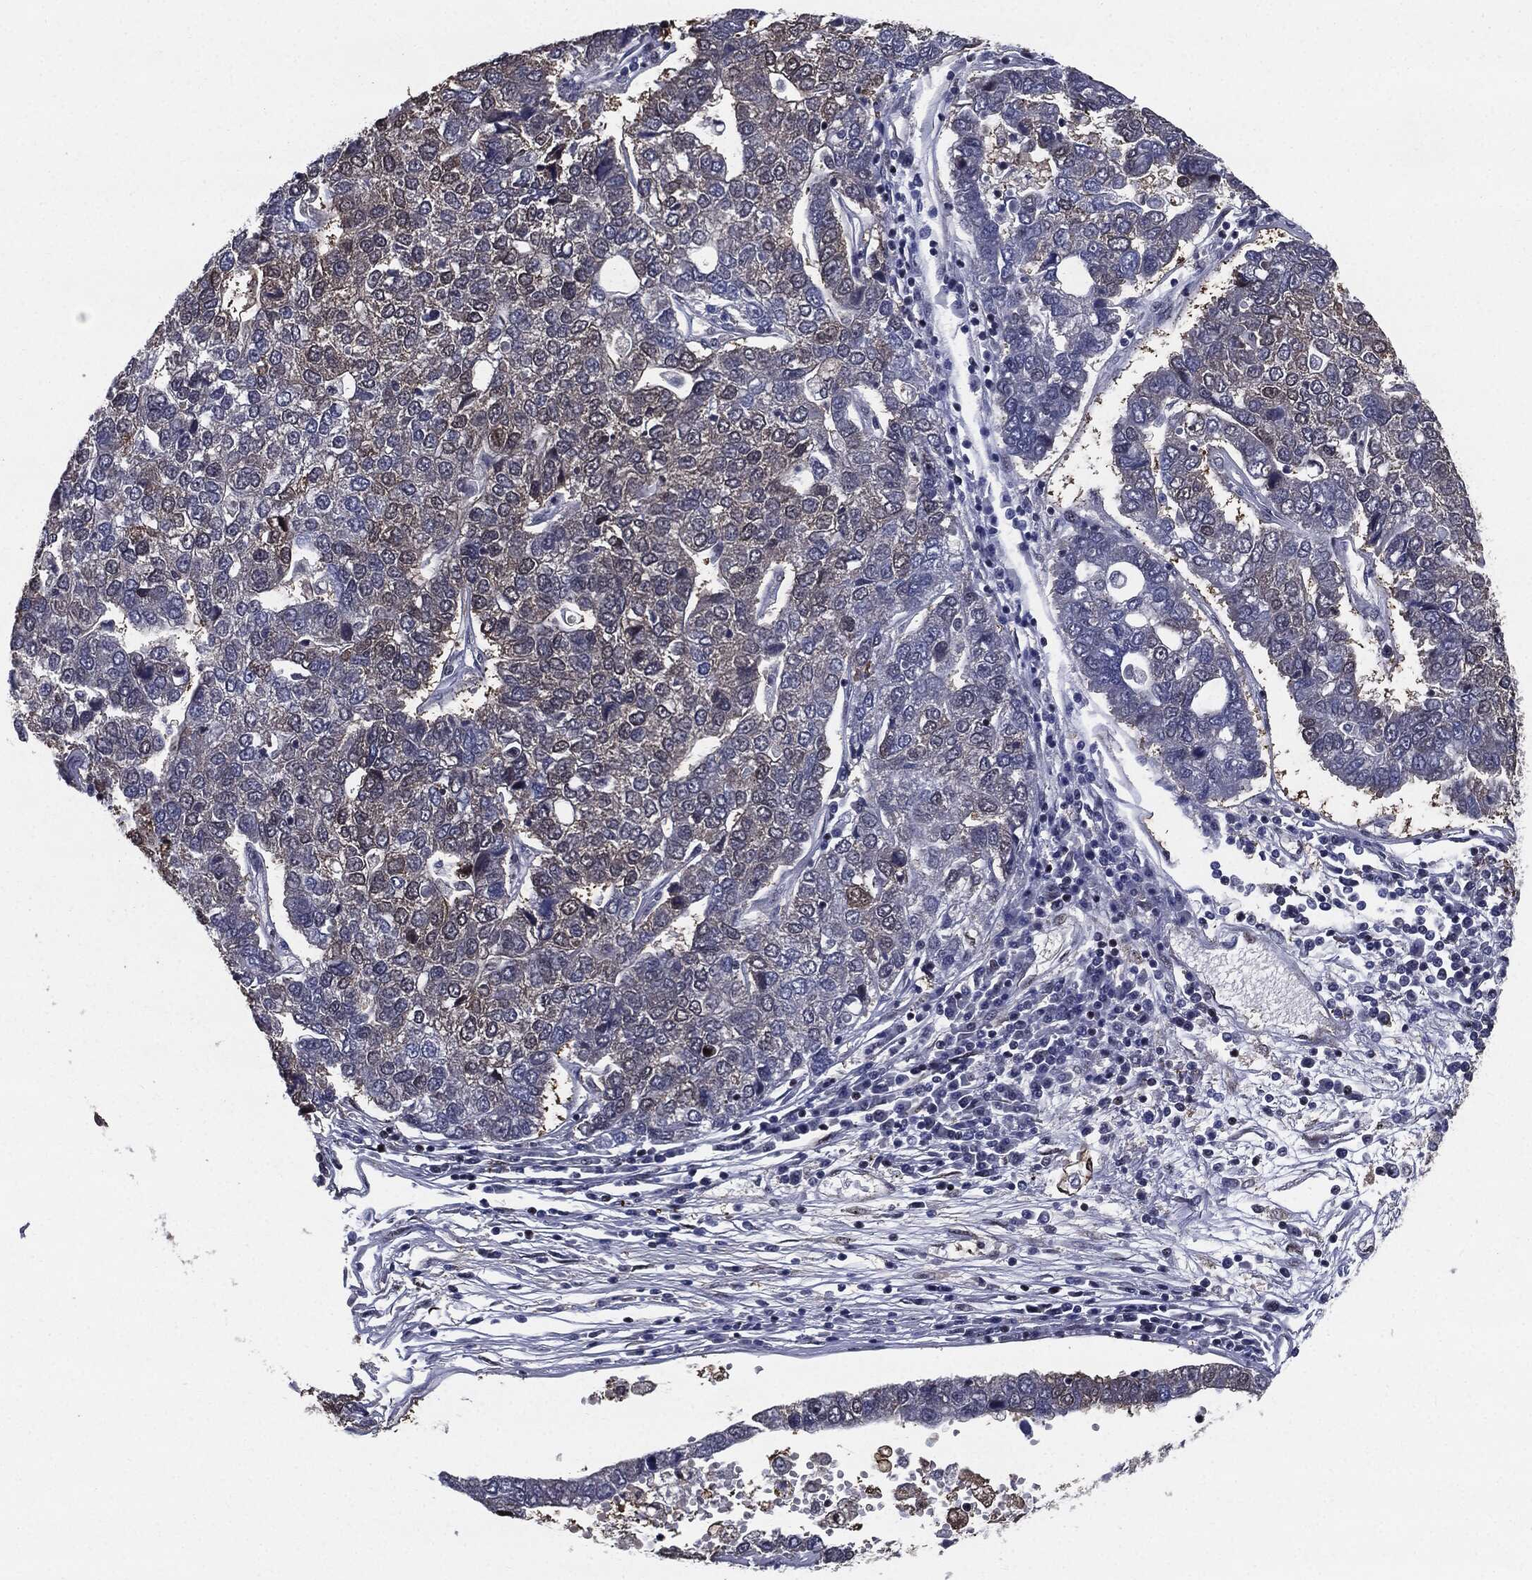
{"staining": {"intensity": "weak", "quantity": "<25%", "location": "cytoplasmic/membranous"}, "tissue": "pancreatic cancer", "cell_type": "Tumor cells", "image_type": "cancer", "snomed": [{"axis": "morphology", "description": "Adenocarcinoma, NOS"}, {"axis": "topography", "description": "Pancreas"}], "caption": "Immunohistochemical staining of pancreatic adenocarcinoma reveals no significant positivity in tumor cells.", "gene": "JUN", "patient": {"sex": "female", "age": 61}}